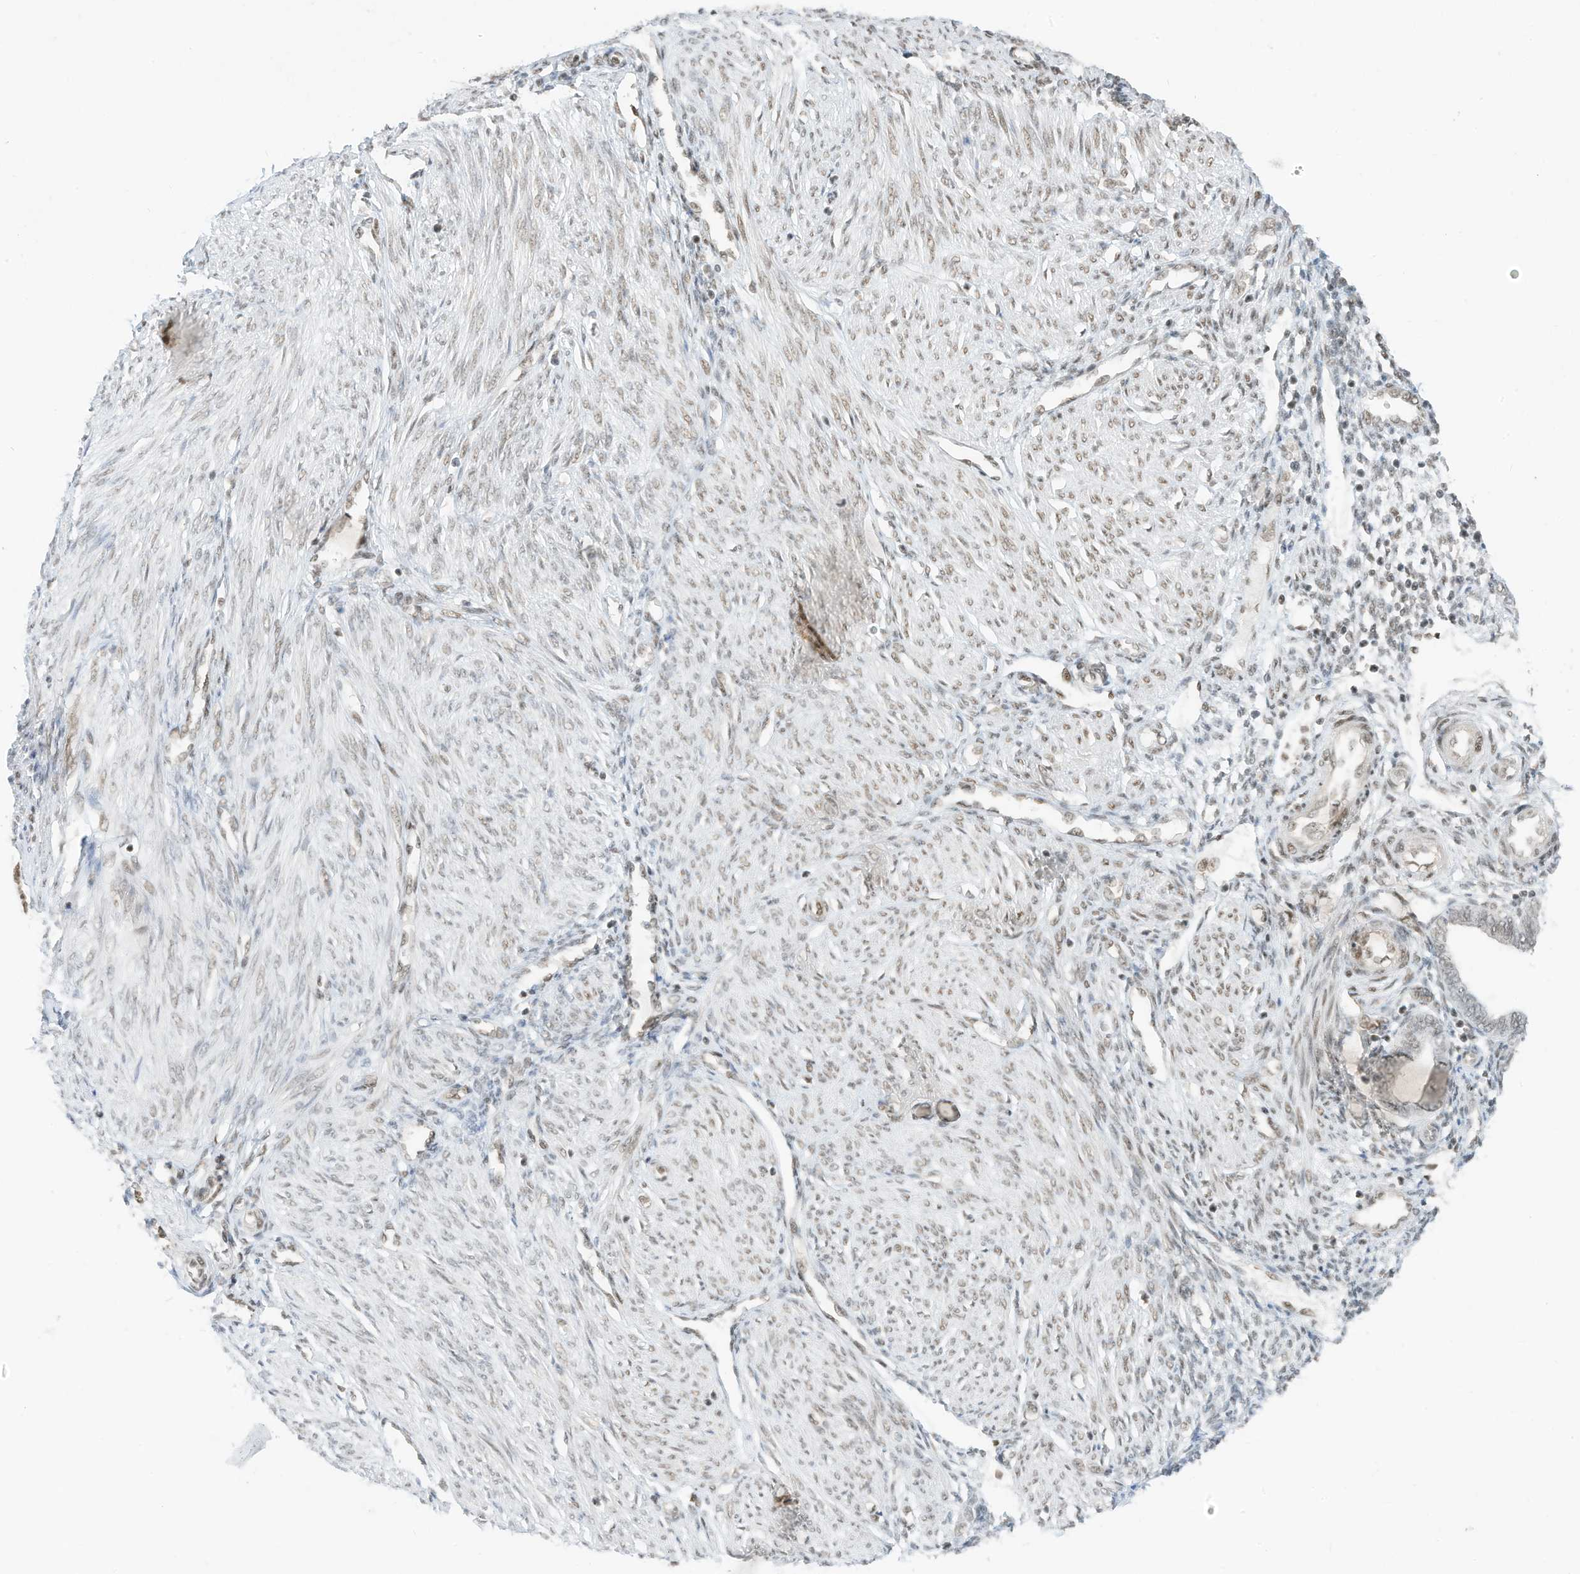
{"staining": {"intensity": "weak", "quantity": "<25%", "location": "nuclear"}, "tissue": "endometrium", "cell_type": "Cells in endometrial stroma", "image_type": "normal", "snomed": [{"axis": "morphology", "description": "Normal tissue, NOS"}, {"axis": "topography", "description": "Endometrium"}], "caption": "Immunohistochemistry of normal human endometrium exhibits no positivity in cells in endometrial stroma.", "gene": "AURKAIP1", "patient": {"sex": "female", "age": 53}}